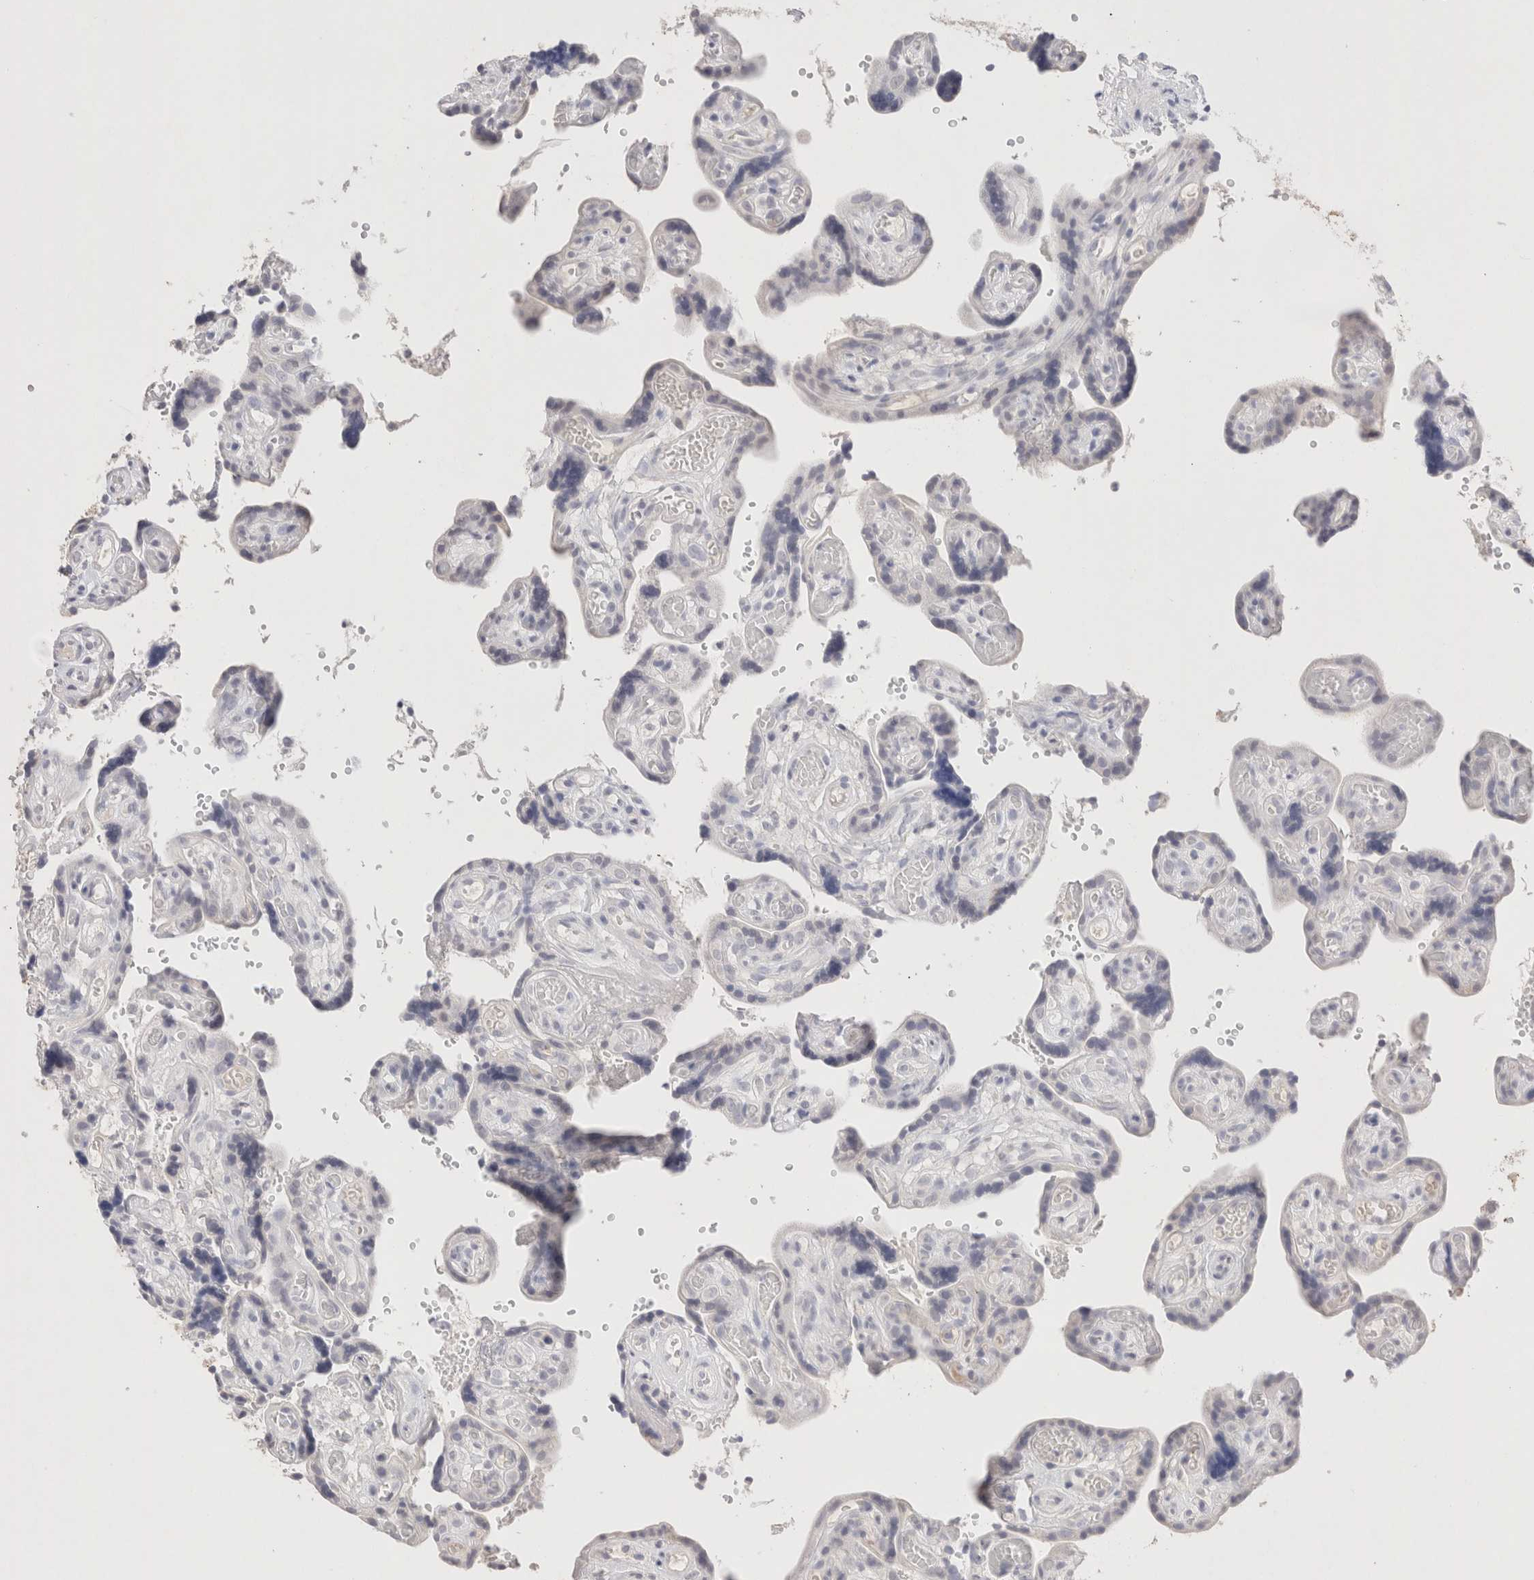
{"staining": {"intensity": "negative", "quantity": "none", "location": "none"}, "tissue": "placenta", "cell_type": "Trophoblastic cells", "image_type": "normal", "snomed": [{"axis": "morphology", "description": "Normal tissue, NOS"}, {"axis": "topography", "description": "Placenta"}], "caption": "A histopathology image of placenta stained for a protein shows no brown staining in trophoblastic cells. Nuclei are stained in blue.", "gene": "EPCAM", "patient": {"sex": "female", "age": 30}}